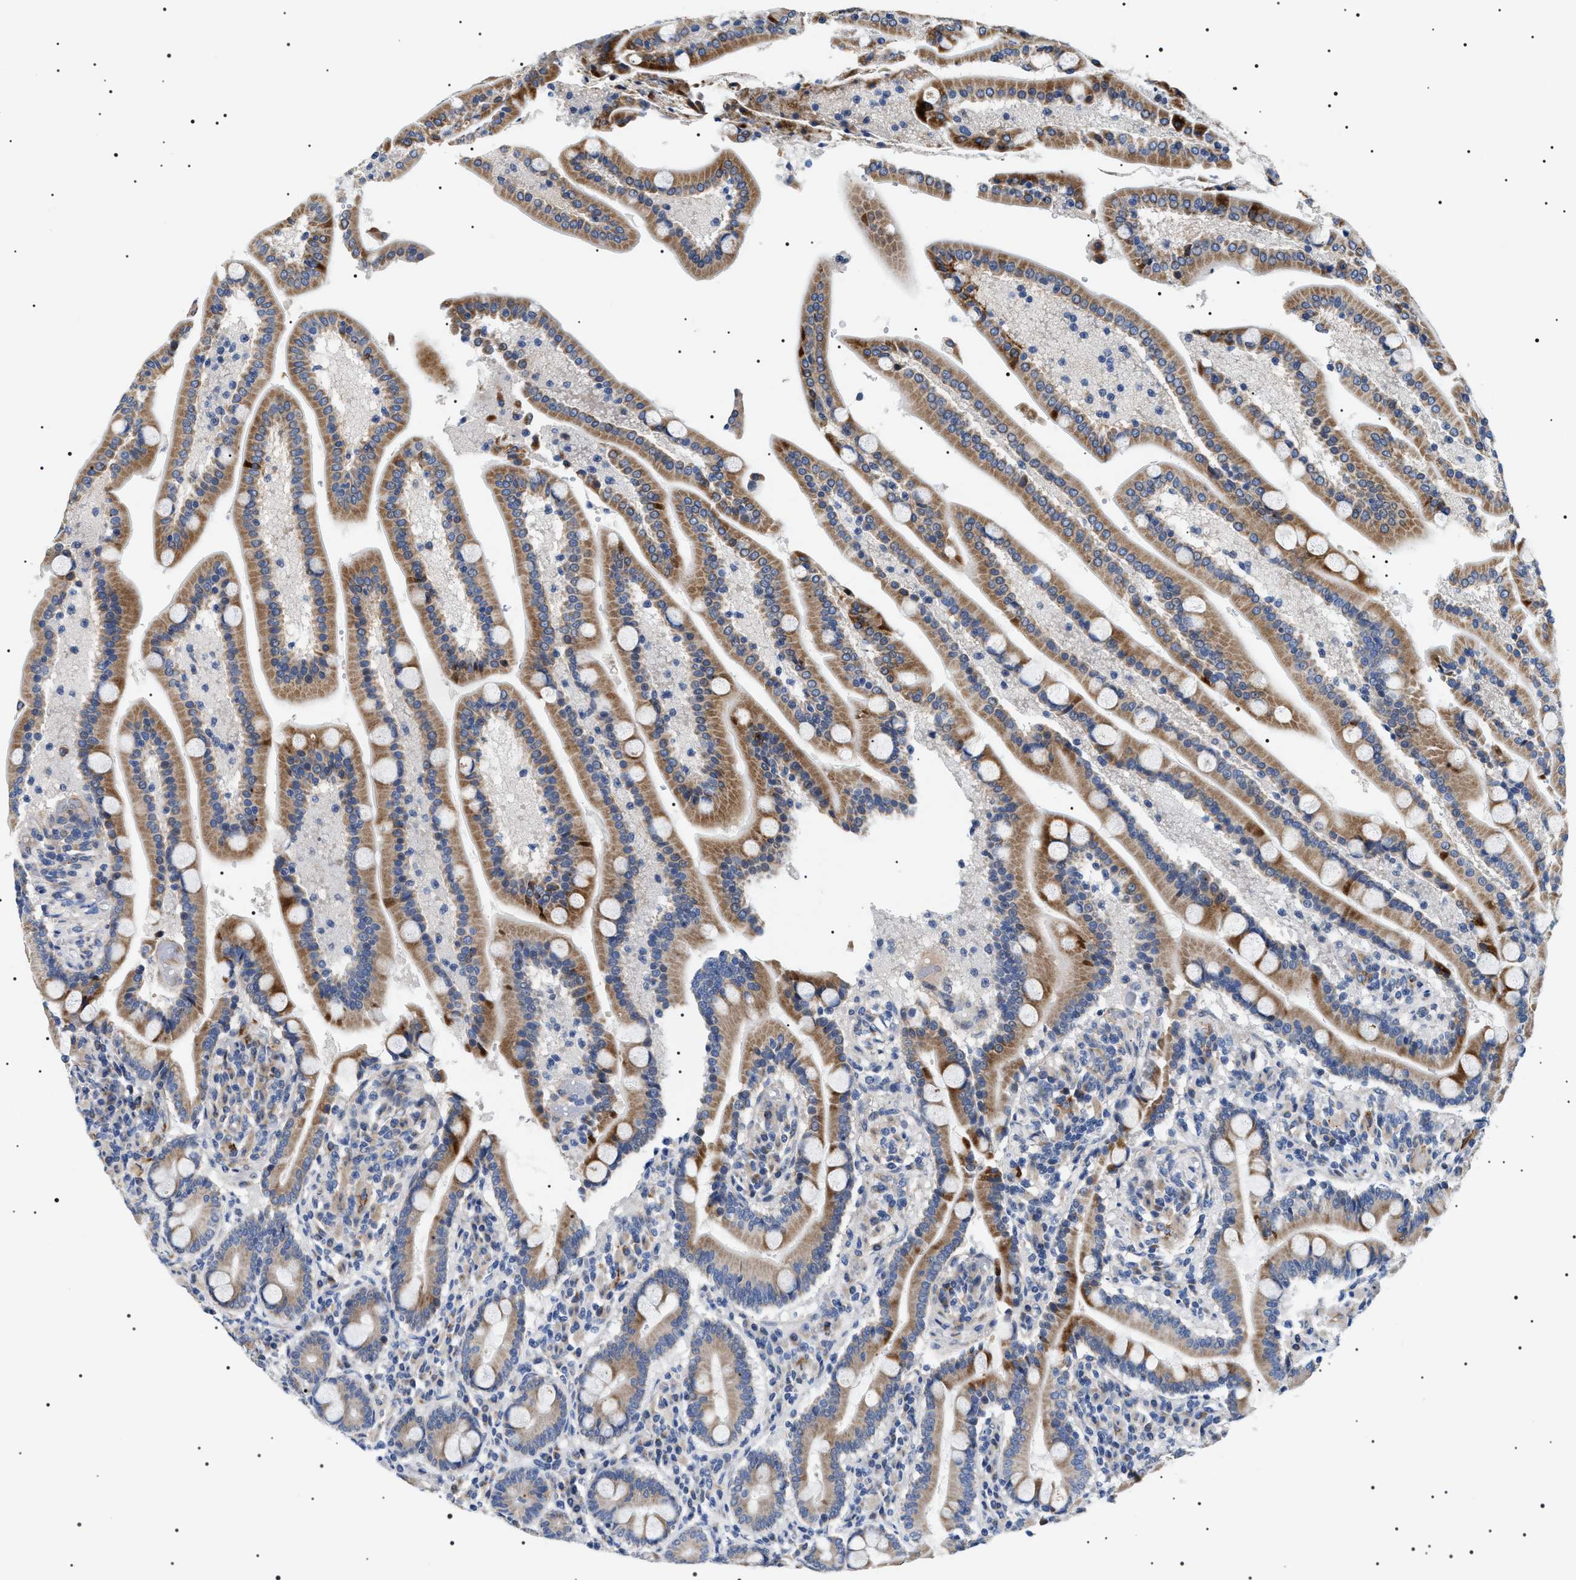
{"staining": {"intensity": "moderate", "quantity": ">75%", "location": "cytoplasmic/membranous"}, "tissue": "duodenum", "cell_type": "Glandular cells", "image_type": "normal", "snomed": [{"axis": "morphology", "description": "Normal tissue, NOS"}, {"axis": "topography", "description": "Duodenum"}], "caption": "Immunohistochemical staining of unremarkable duodenum shows >75% levels of moderate cytoplasmic/membranous protein positivity in approximately >75% of glandular cells. The protein of interest is shown in brown color, while the nuclei are stained blue.", "gene": "TMEM222", "patient": {"sex": "male", "age": 54}}